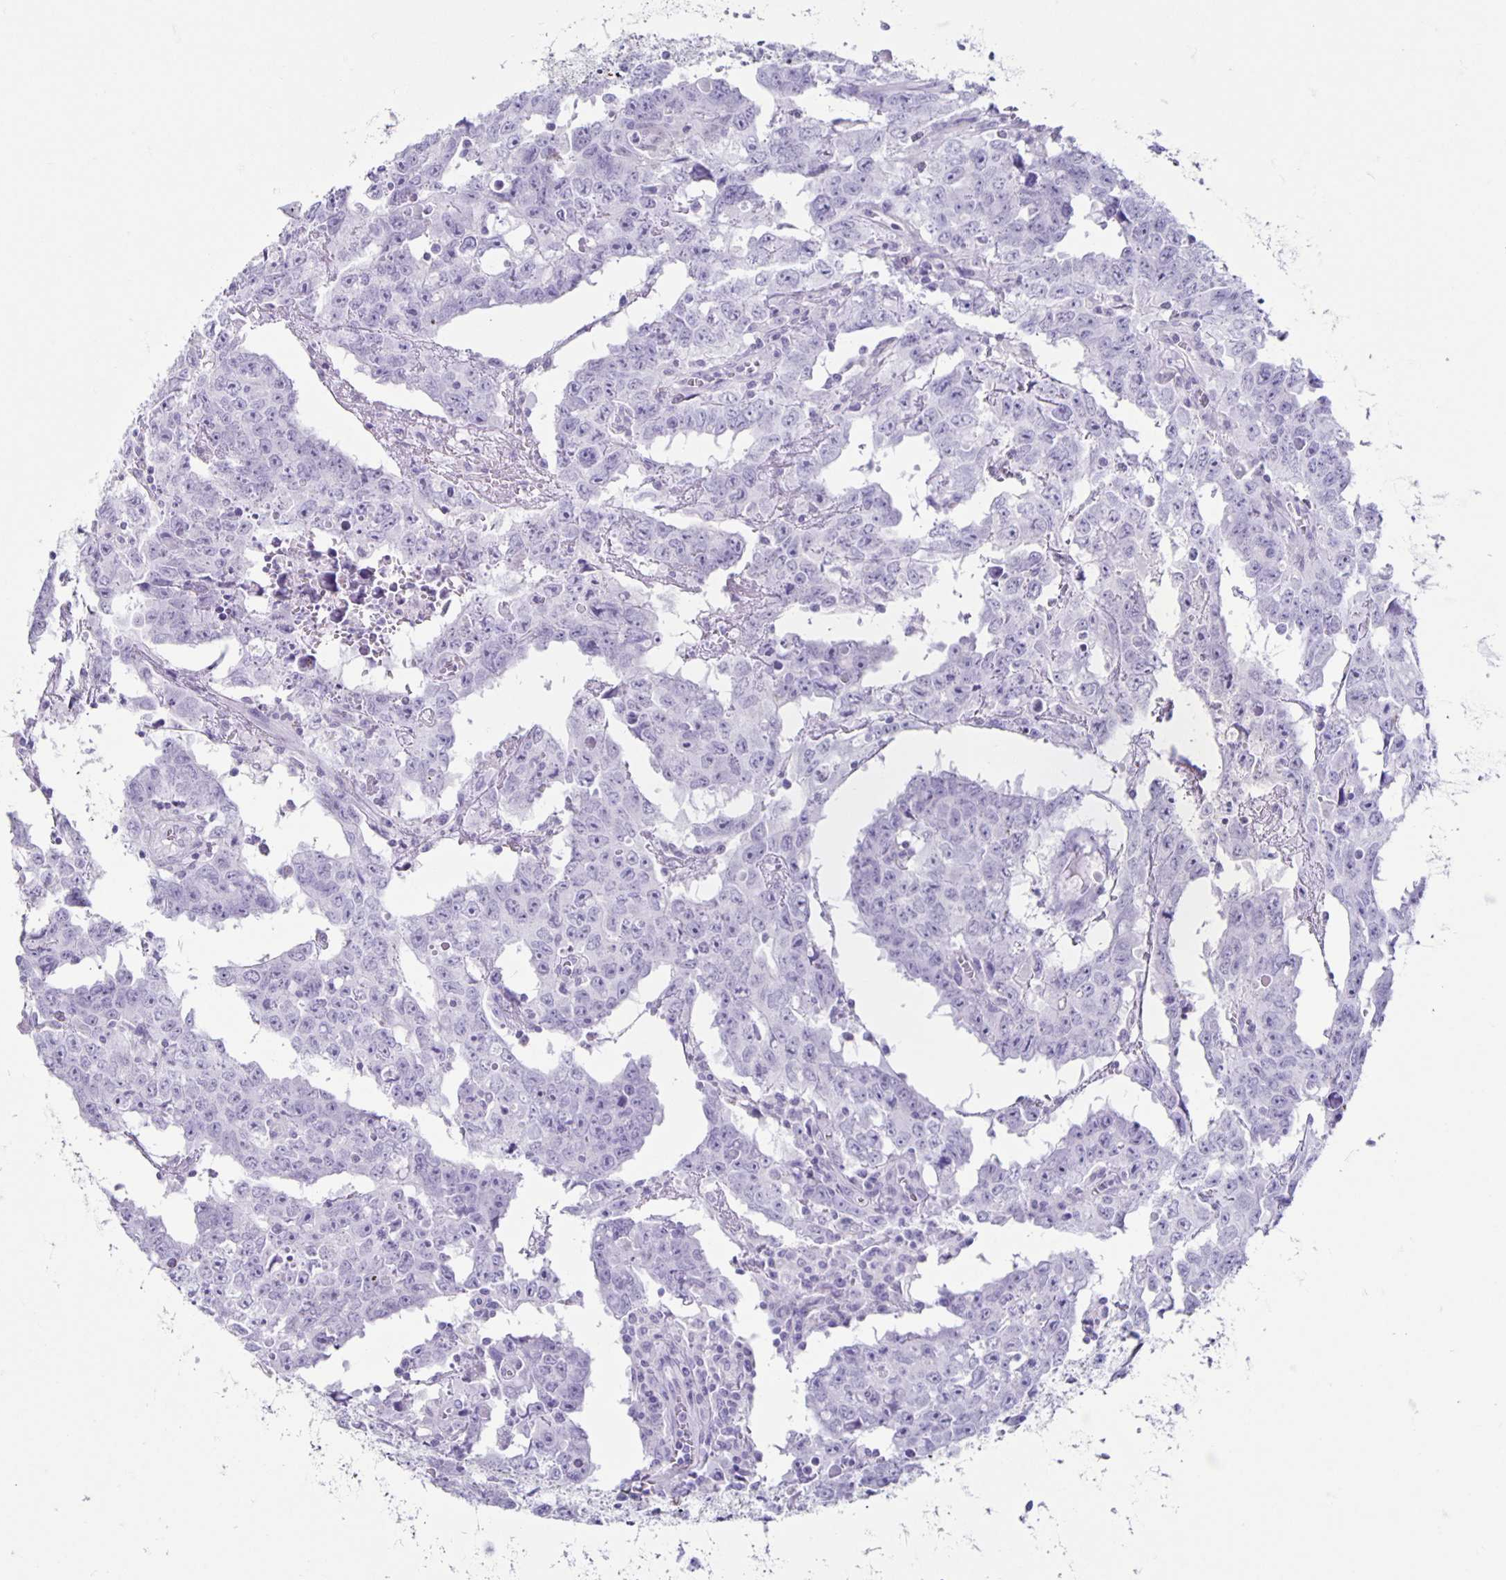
{"staining": {"intensity": "negative", "quantity": "none", "location": "none"}, "tissue": "testis cancer", "cell_type": "Tumor cells", "image_type": "cancer", "snomed": [{"axis": "morphology", "description": "Carcinoma, Embryonal, NOS"}, {"axis": "topography", "description": "Testis"}], "caption": "Photomicrograph shows no protein staining in tumor cells of testis cancer tissue.", "gene": "CT45A5", "patient": {"sex": "male", "age": 22}}